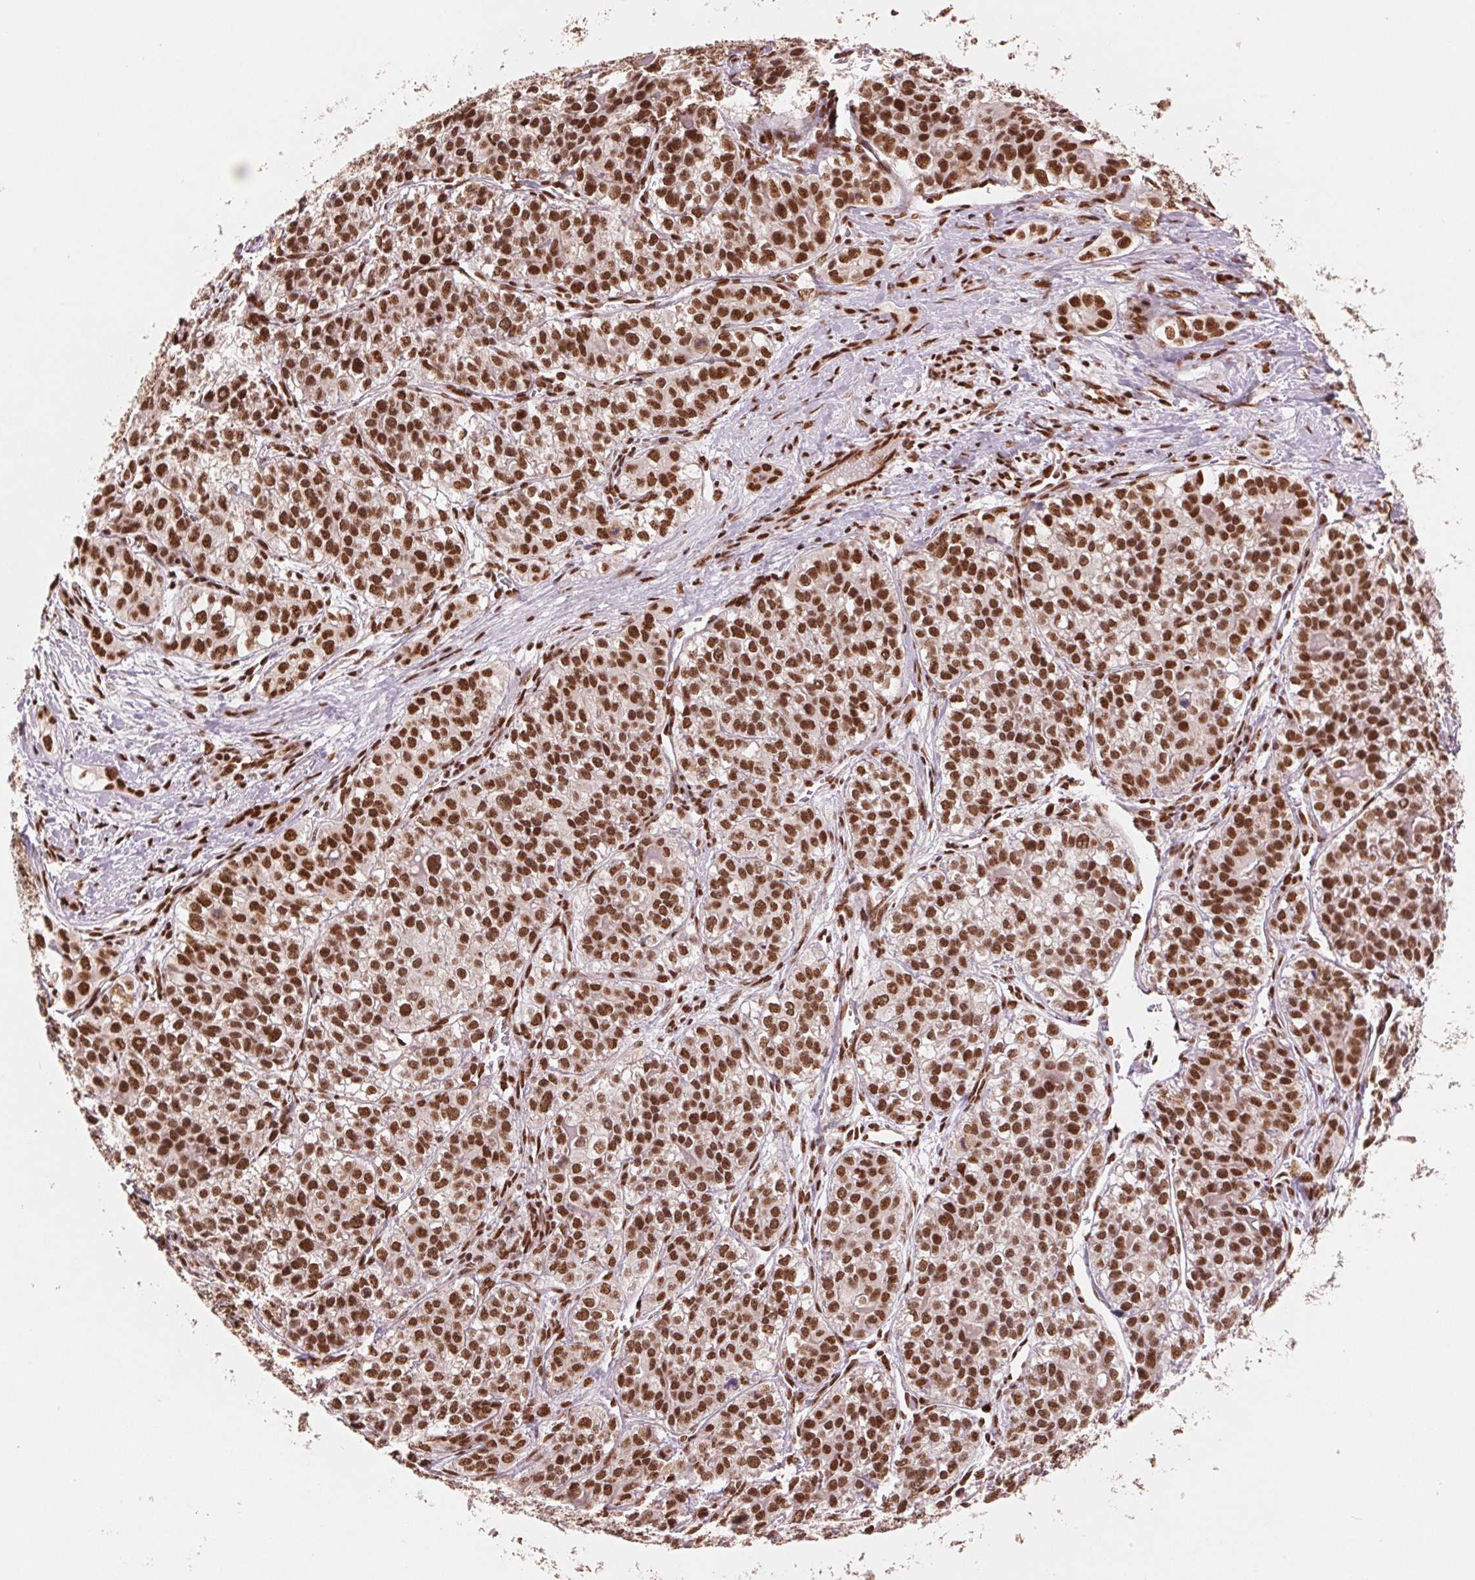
{"staining": {"intensity": "strong", "quantity": ">75%", "location": "nuclear"}, "tissue": "liver cancer", "cell_type": "Tumor cells", "image_type": "cancer", "snomed": [{"axis": "morphology", "description": "Cholangiocarcinoma"}, {"axis": "topography", "description": "Liver"}], "caption": "A micrograph showing strong nuclear positivity in approximately >75% of tumor cells in liver cancer (cholangiocarcinoma), as visualized by brown immunohistochemical staining.", "gene": "TTLL9", "patient": {"sex": "male", "age": 56}}